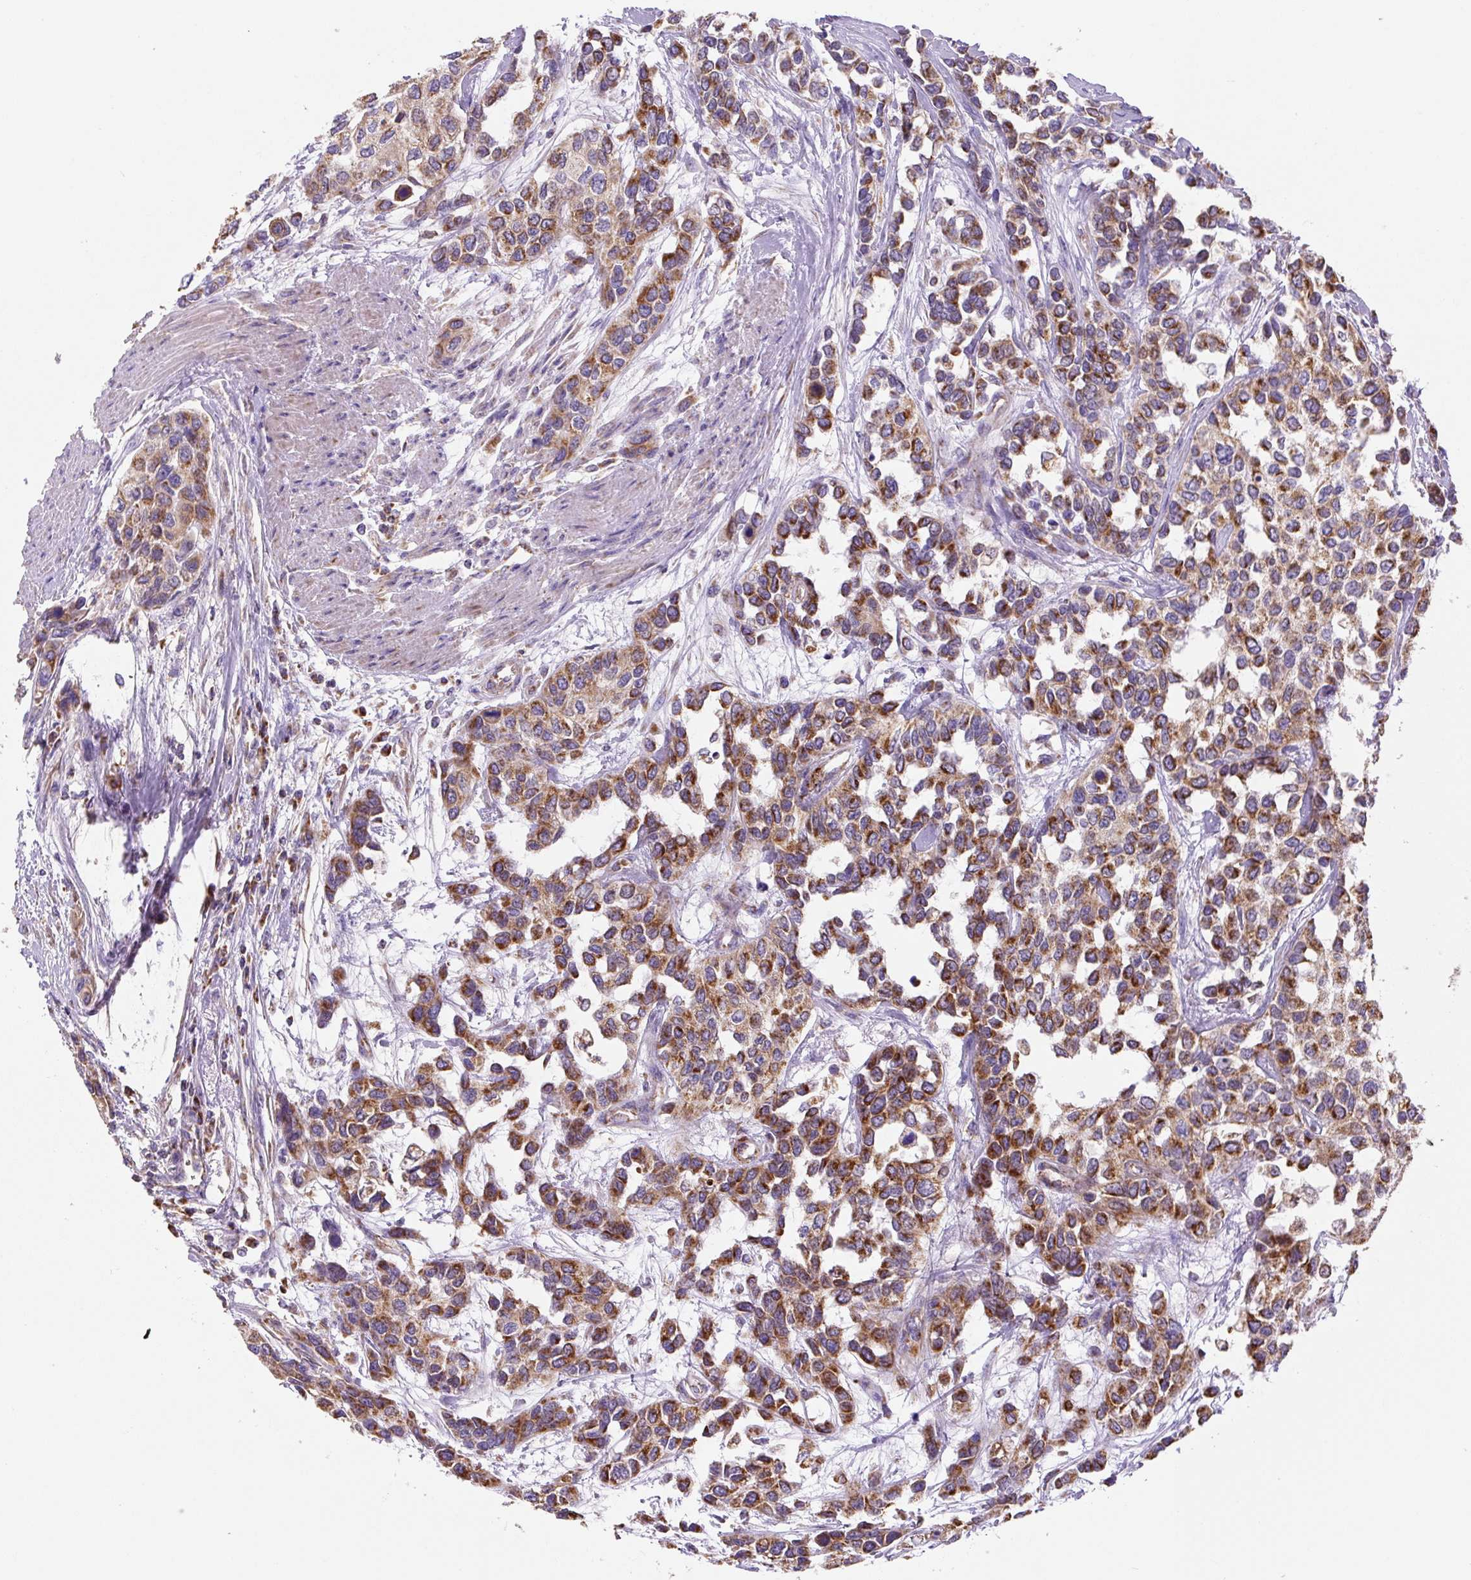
{"staining": {"intensity": "strong", "quantity": ">75%", "location": "cytoplasmic/membranous"}, "tissue": "urothelial cancer", "cell_type": "Tumor cells", "image_type": "cancer", "snomed": [{"axis": "morphology", "description": "Normal tissue, NOS"}, {"axis": "morphology", "description": "Urothelial carcinoma, High grade"}, {"axis": "topography", "description": "Vascular tissue"}, {"axis": "topography", "description": "Urinary bladder"}], "caption": "Strong cytoplasmic/membranous protein positivity is appreciated in approximately >75% of tumor cells in urothelial cancer. The protein of interest is shown in brown color, while the nuclei are stained blue.", "gene": "MT-CO2", "patient": {"sex": "female", "age": 56}}